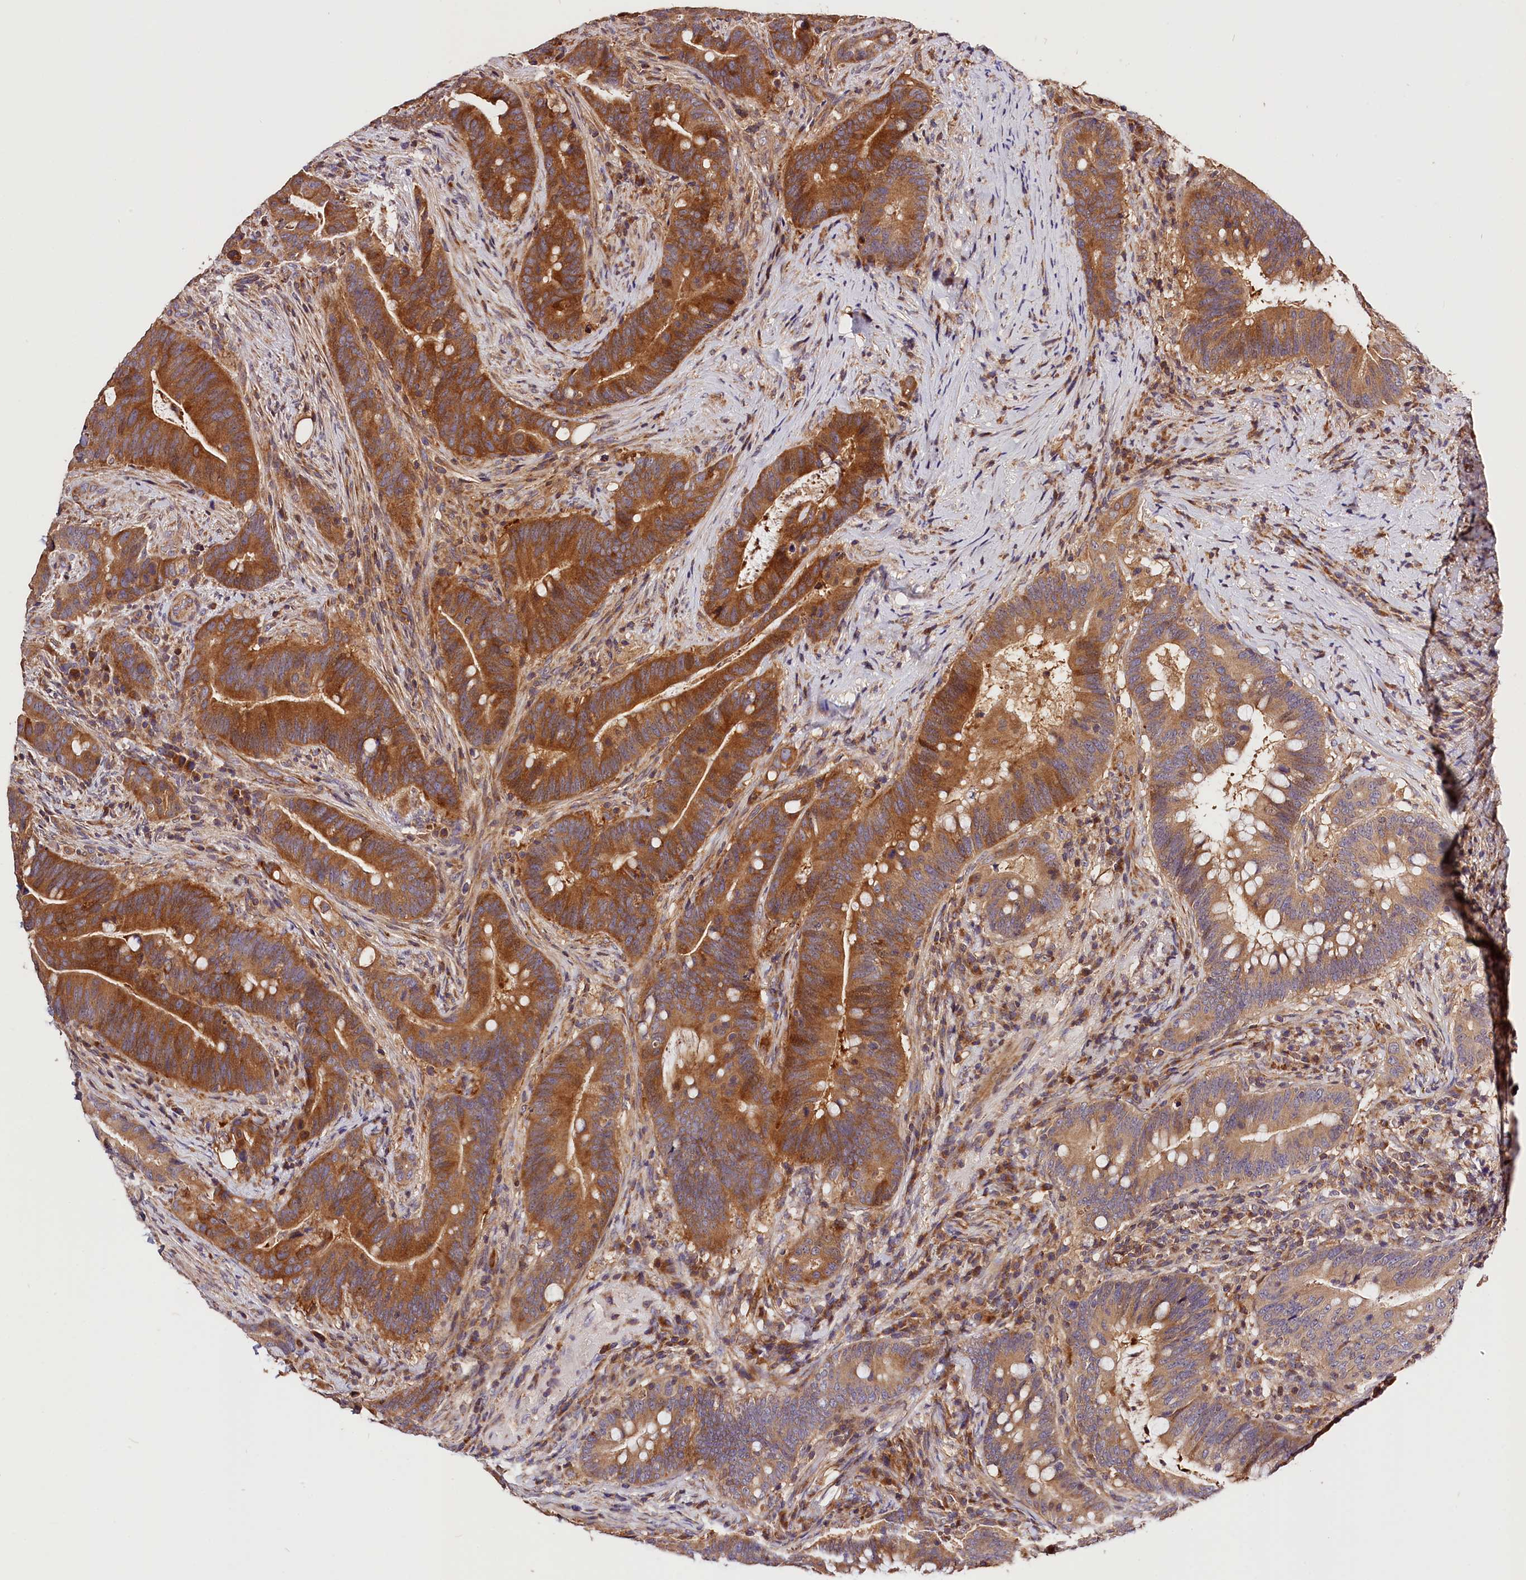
{"staining": {"intensity": "strong", "quantity": ">75%", "location": "cytoplasmic/membranous"}, "tissue": "colorectal cancer", "cell_type": "Tumor cells", "image_type": "cancer", "snomed": [{"axis": "morphology", "description": "Adenocarcinoma, NOS"}, {"axis": "topography", "description": "Colon"}], "caption": "A brown stain labels strong cytoplasmic/membranous staining of a protein in adenocarcinoma (colorectal) tumor cells.", "gene": "KPTN", "patient": {"sex": "female", "age": 66}}